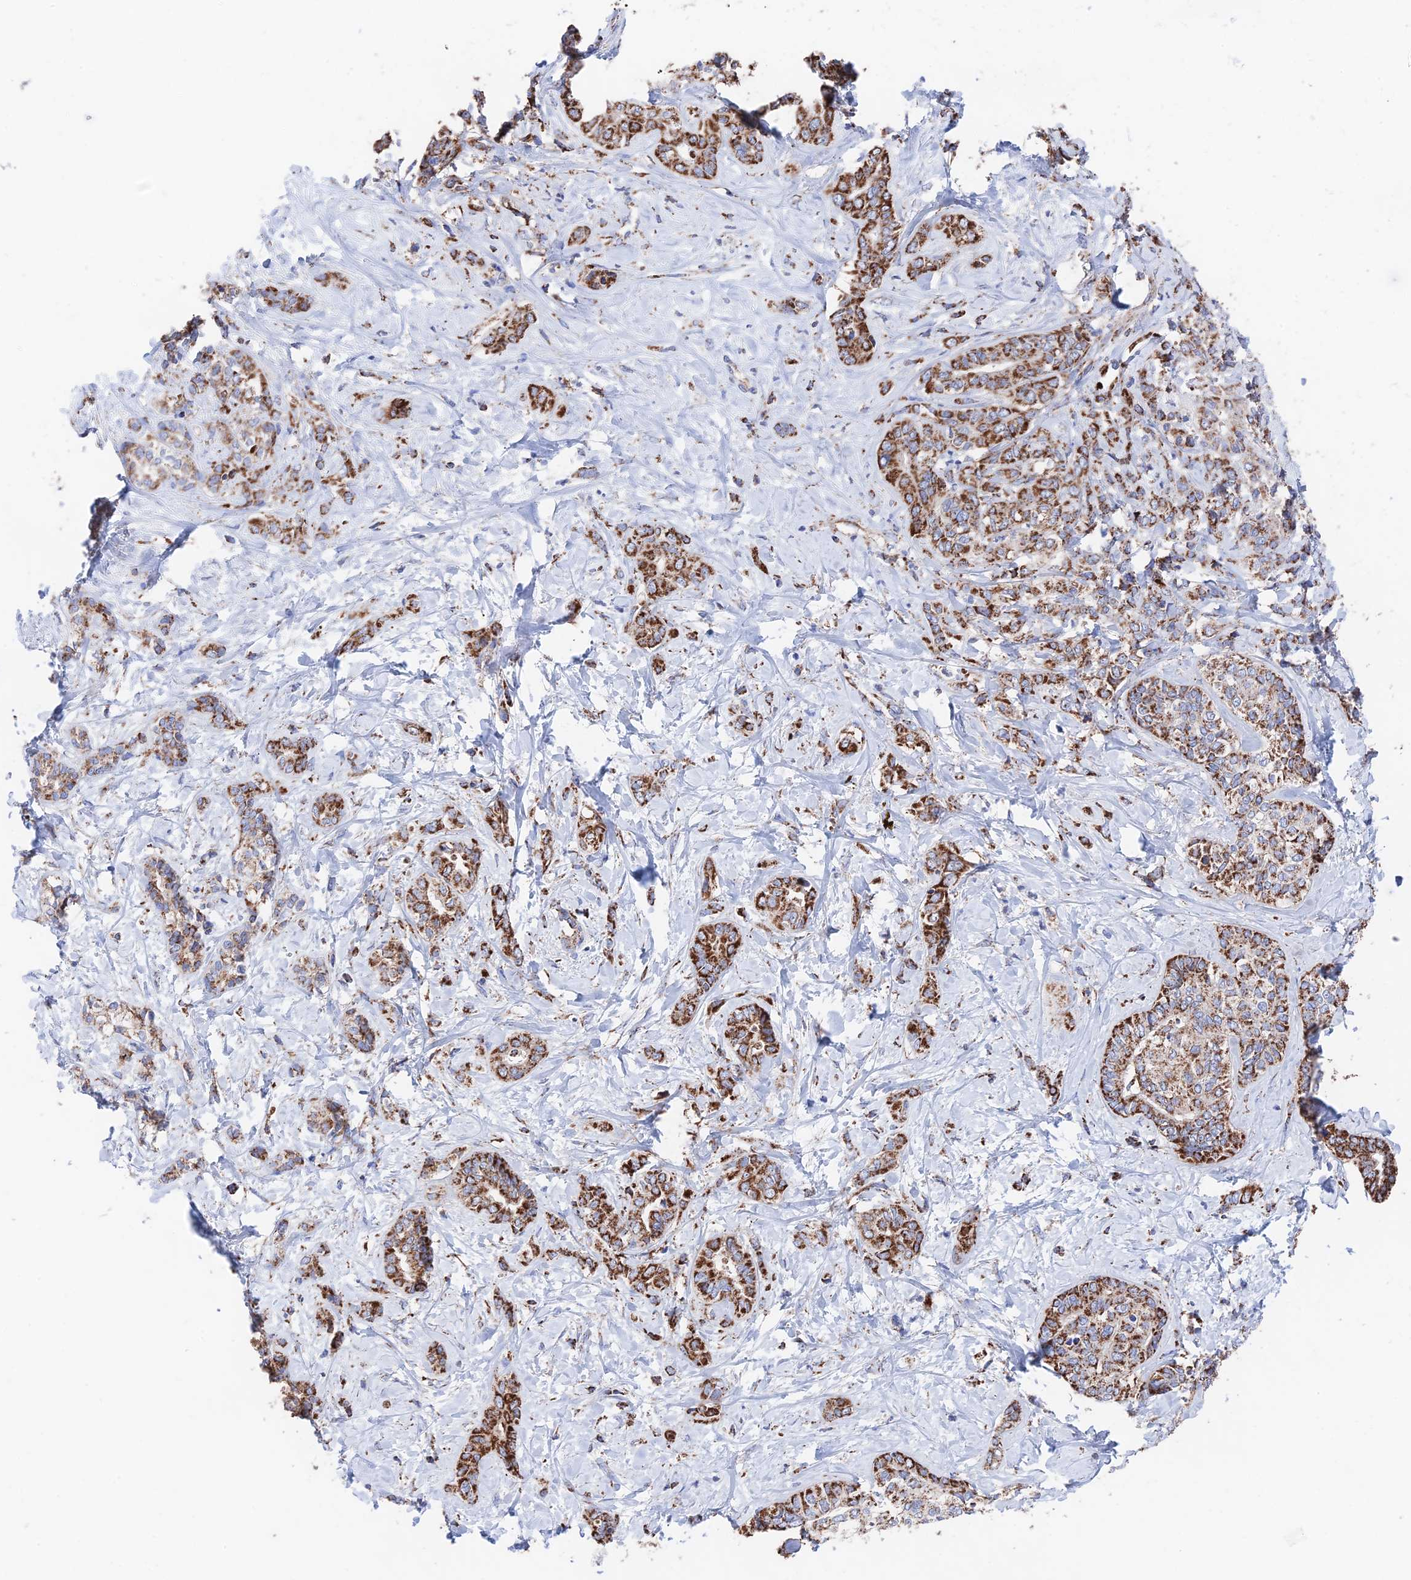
{"staining": {"intensity": "strong", "quantity": ">75%", "location": "cytoplasmic/membranous"}, "tissue": "liver cancer", "cell_type": "Tumor cells", "image_type": "cancer", "snomed": [{"axis": "morphology", "description": "Cholangiocarcinoma"}, {"axis": "topography", "description": "Liver"}], "caption": "Immunohistochemistry (IHC) micrograph of human liver cholangiocarcinoma stained for a protein (brown), which displays high levels of strong cytoplasmic/membranous expression in approximately >75% of tumor cells.", "gene": "HAUS8", "patient": {"sex": "female", "age": 77}}